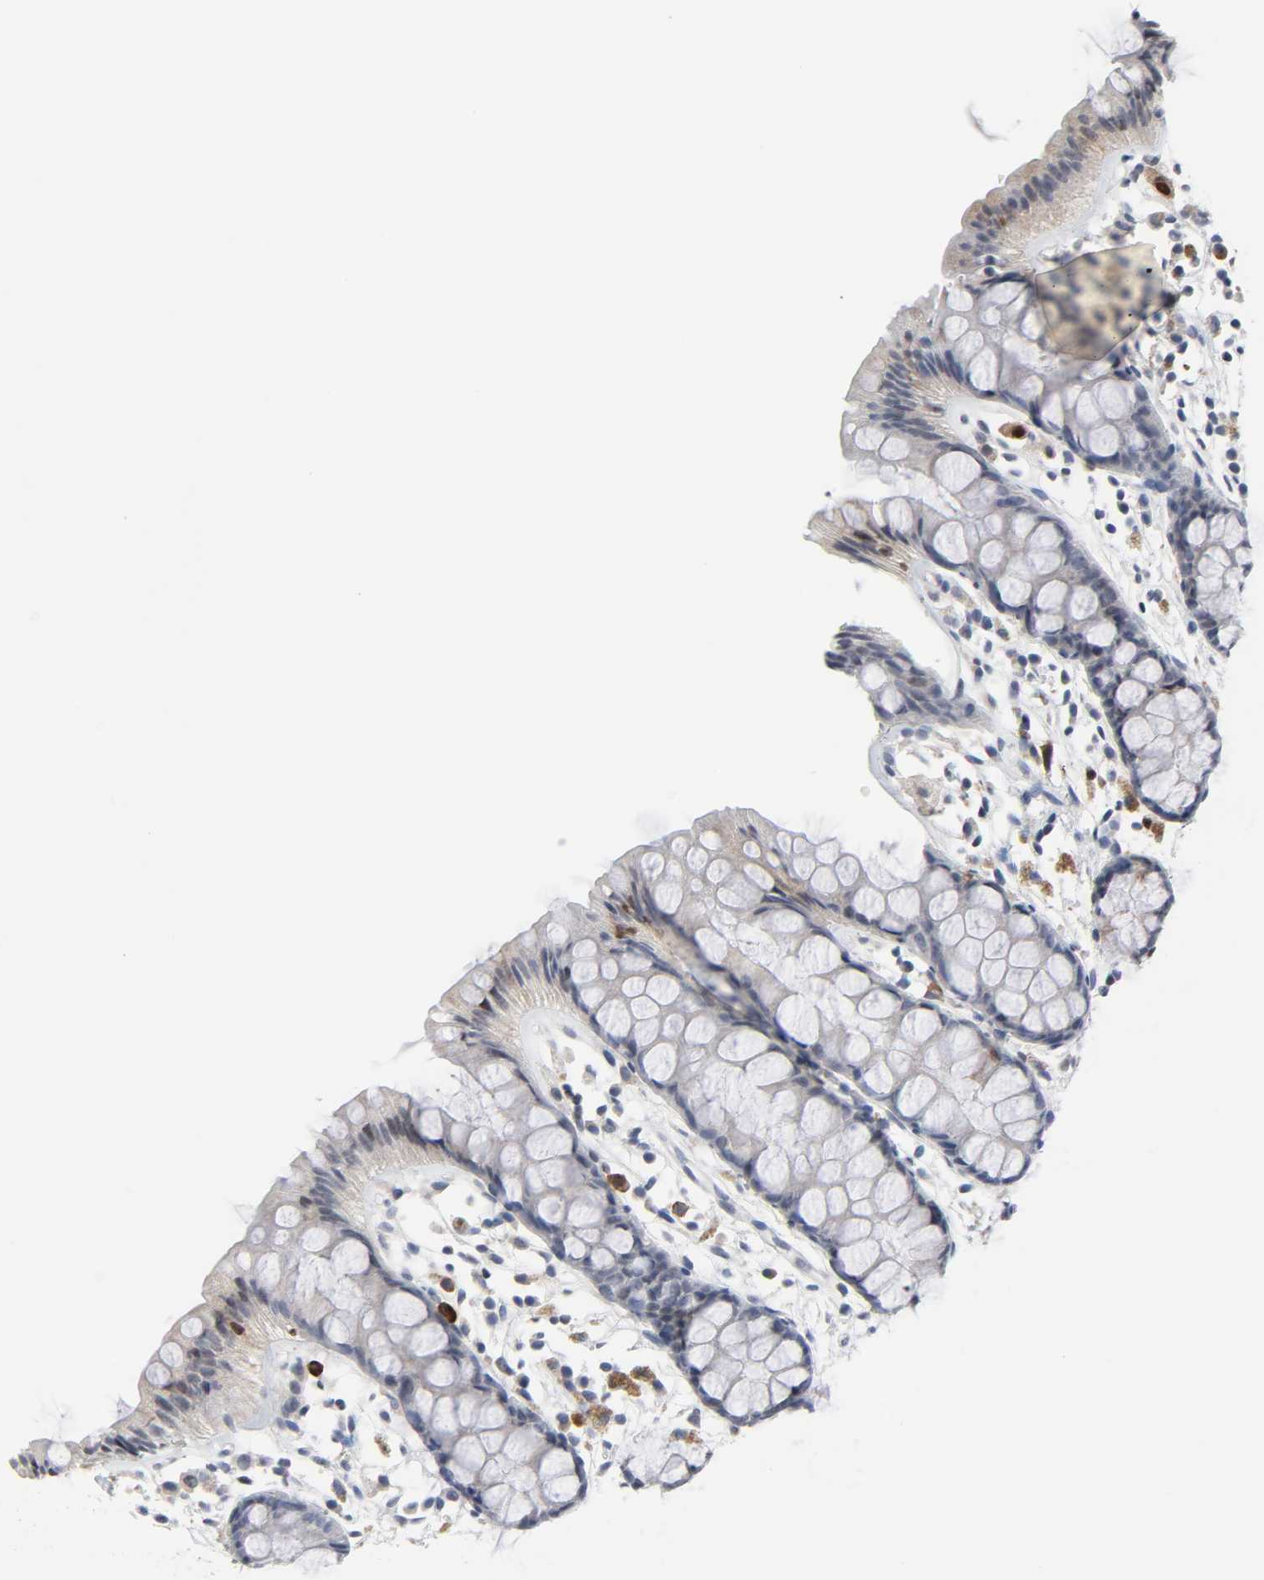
{"staining": {"intensity": "weak", "quantity": "<25%", "location": "nuclear"}, "tissue": "rectum", "cell_type": "Glandular cells", "image_type": "normal", "snomed": [{"axis": "morphology", "description": "Normal tissue, NOS"}, {"axis": "topography", "description": "Rectum"}], "caption": "This is an immunohistochemistry (IHC) micrograph of normal rectum. There is no expression in glandular cells.", "gene": "WEE1", "patient": {"sex": "female", "age": 66}}